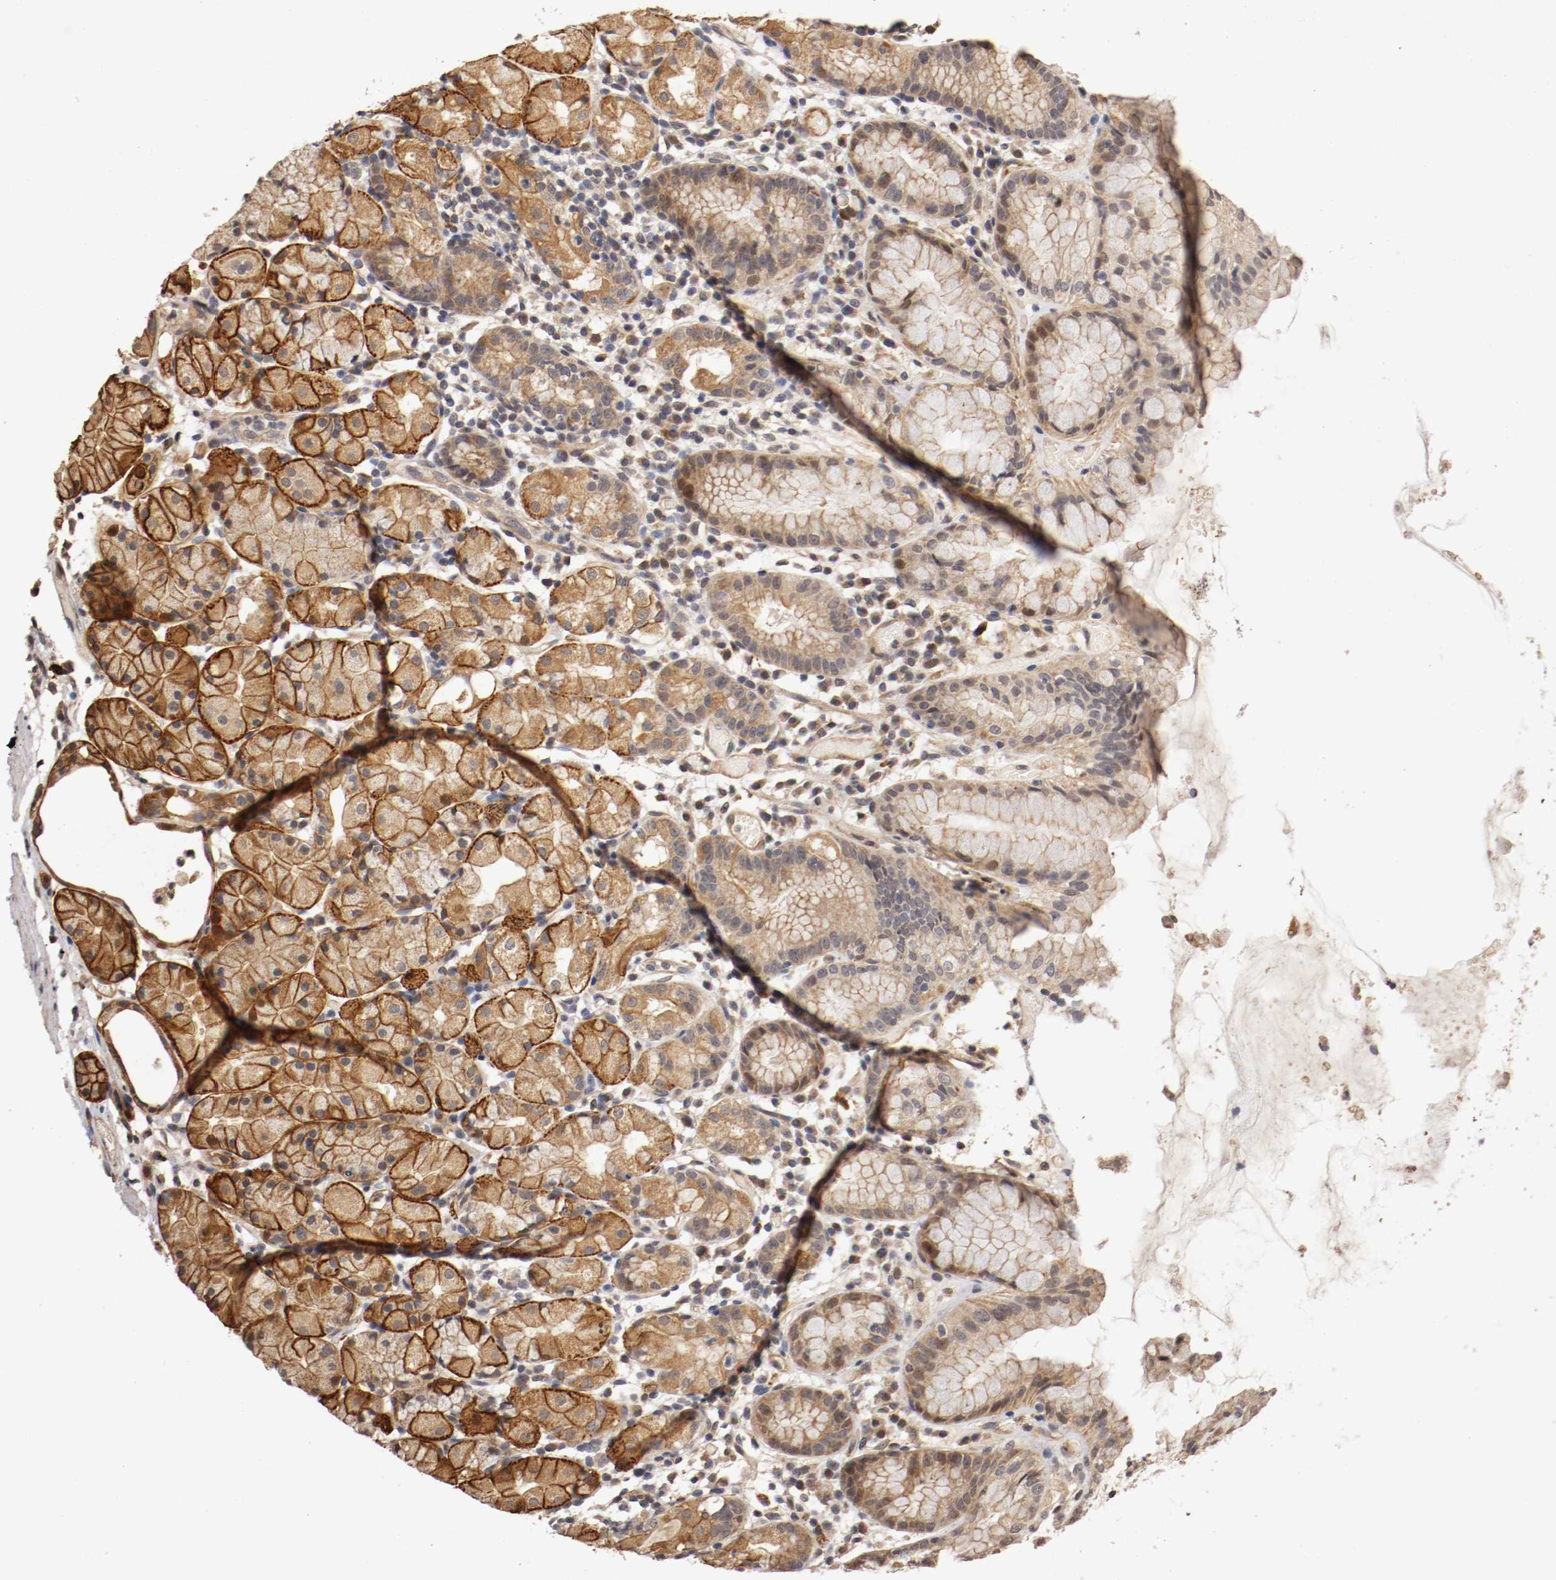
{"staining": {"intensity": "moderate", "quantity": "25%-75%", "location": "cytoplasmic/membranous,nuclear"}, "tissue": "stomach", "cell_type": "Glandular cells", "image_type": "normal", "snomed": [{"axis": "morphology", "description": "Normal tissue, NOS"}, {"axis": "topography", "description": "Stomach"}, {"axis": "topography", "description": "Stomach, lower"}], "caption": "Immunohistochemistry (IHC) photomicrograph of benign human stomach stained for a protein (brown), which displays medium levels of moderate cytoplasmic/membranous,nuclear expression in about 25%-75% of glandular cells.", "gene": "TNFRSF1B", "patient": {"sex": "female", "age": 75}}